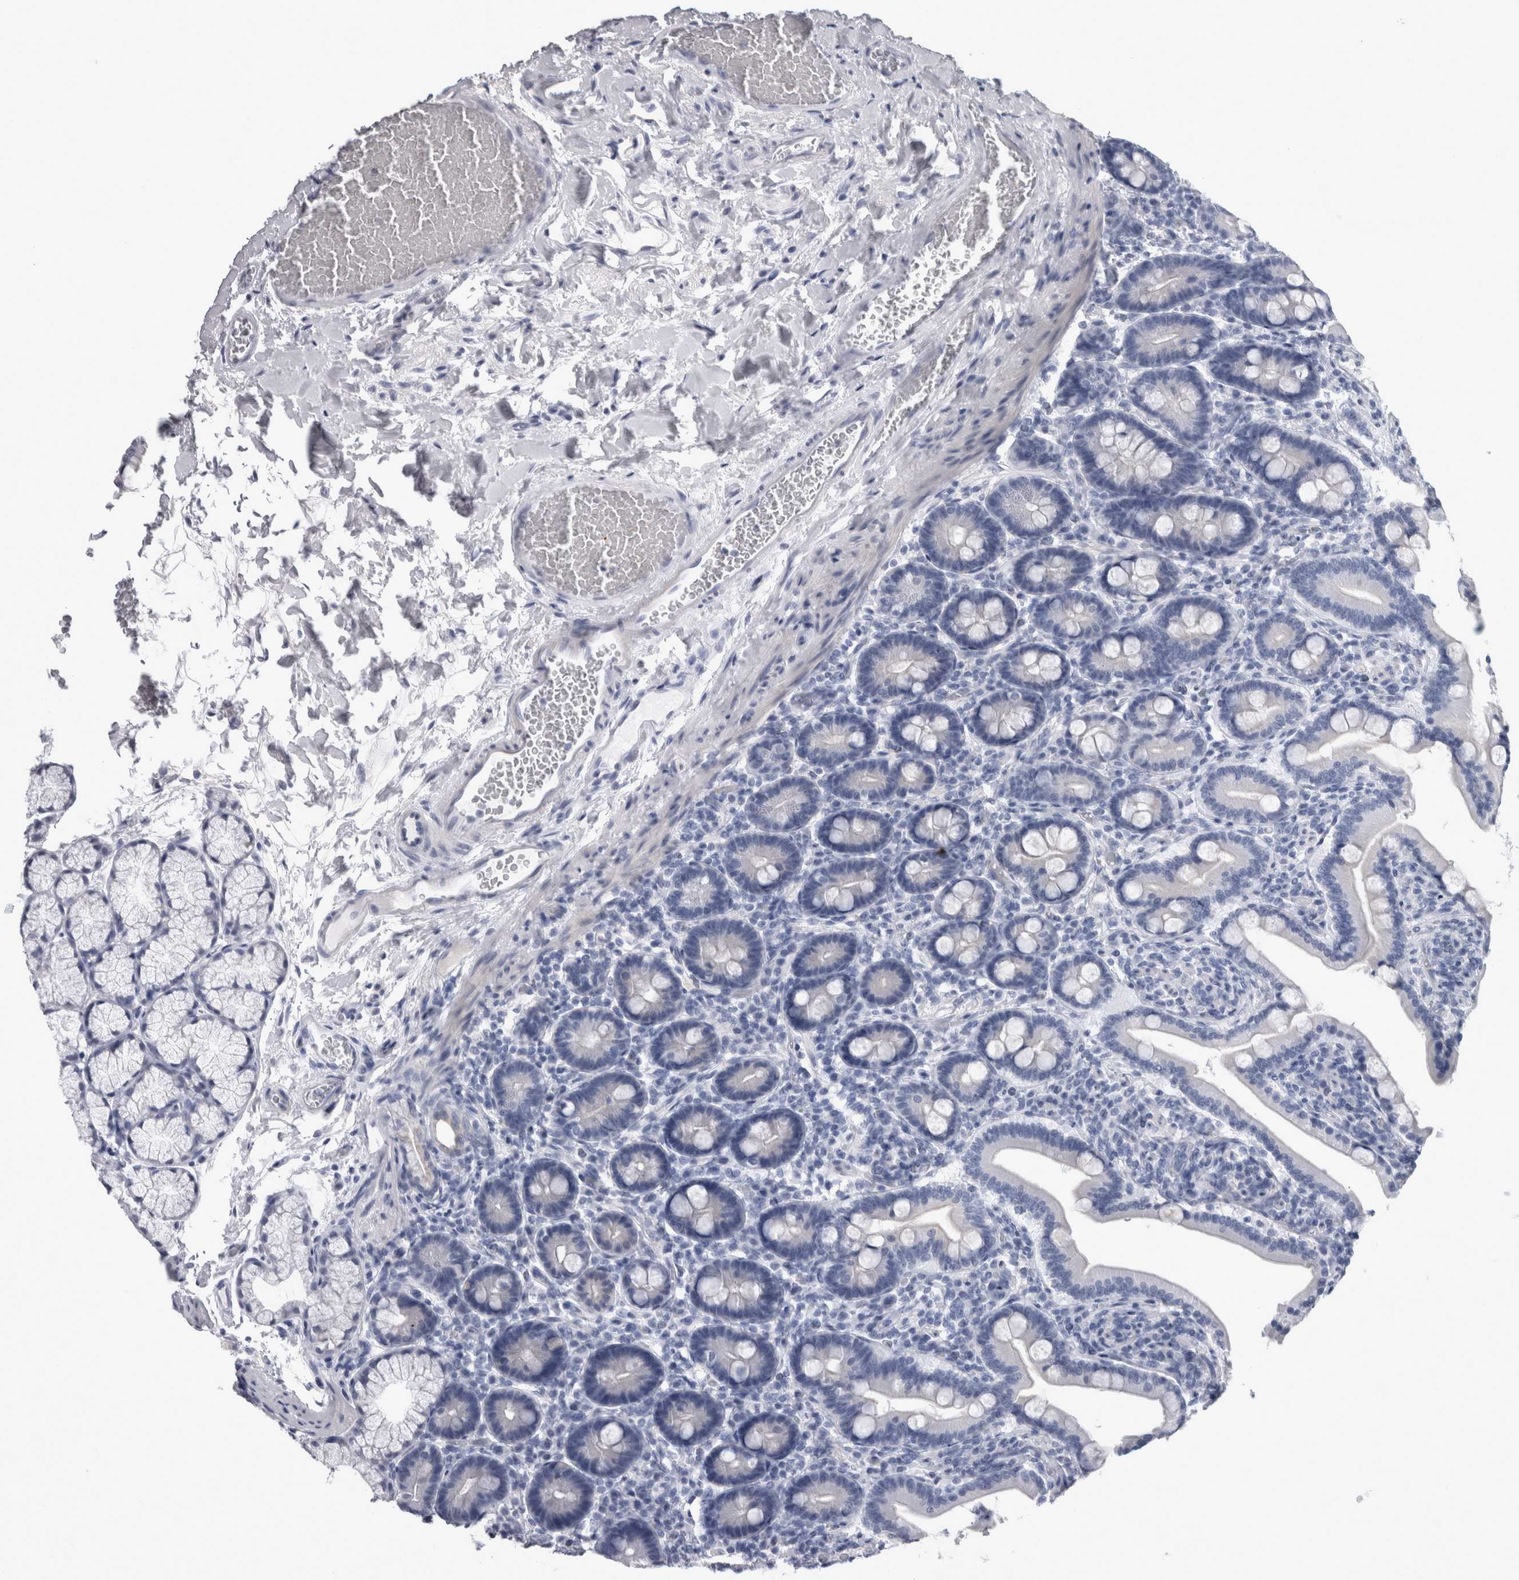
{"staining": {"intensity": "negative", "quantity": "none", "location": "none"}, "tissue": "duodenum", "cell_type": "Glandular cells", "image_type": "normal", "snomed": [{"axis": "morphology", "description": "Normal tissue, NOS"}, {"axis": "topography", "description": "Duodenum"}], "caption": "This is a photomicrograph of immunohistochemistry (IHC) staining of normal duodenum, which shows no positivity in glandular cells.", "gene": "ALDH8A1", "patient": {"sex": "male", "age": 54}}